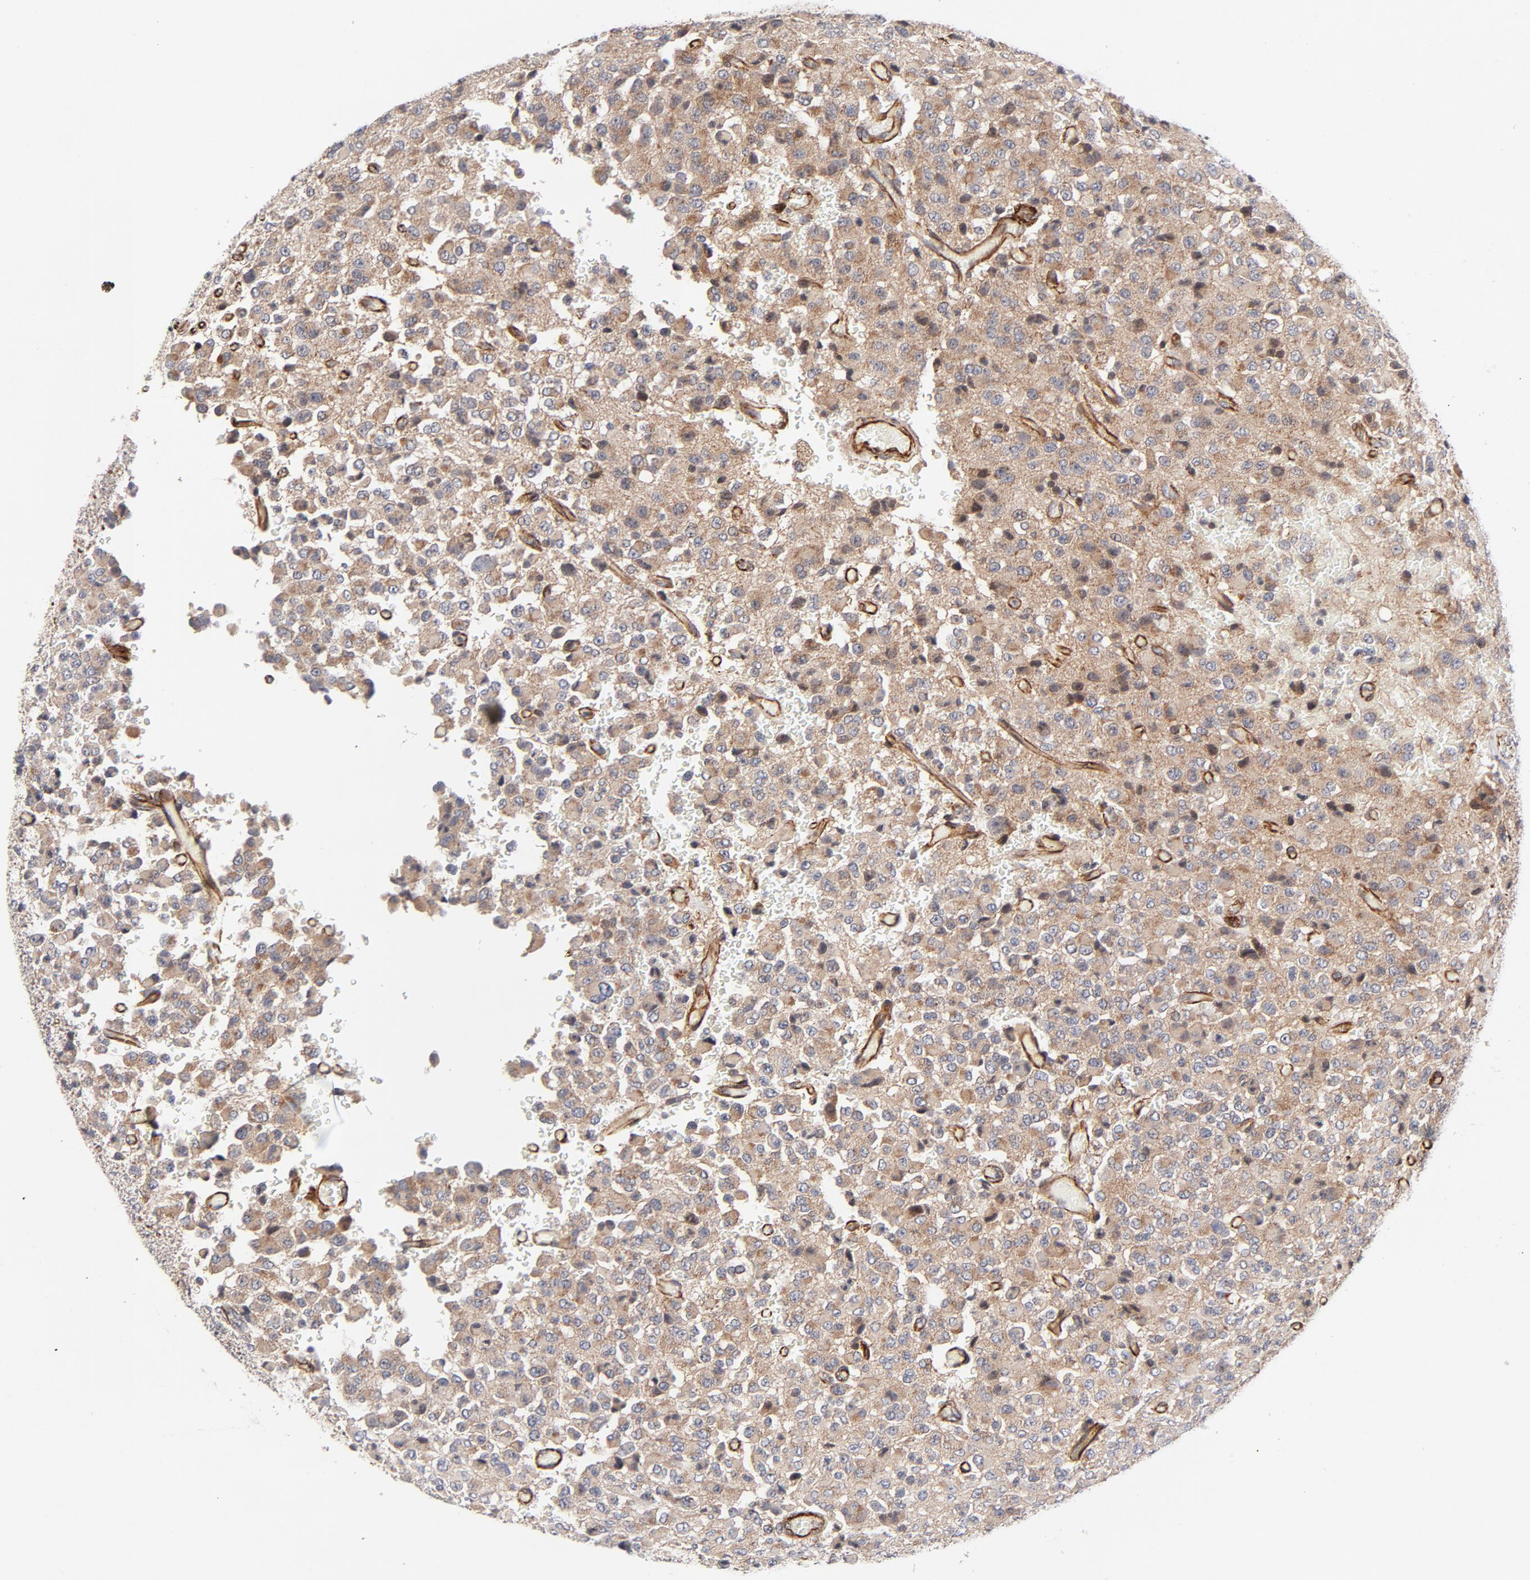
{"staining": {"intensity": "moderate", "quantity": "25%-75%", "location": "cytoplasmic/membranous"}, "tissue": "glioma", "cell_type": "Tumor cells", "image_type": "cancer", "snomed": [{"axis": "morphology", "description": "Glioma, malignant, High grade"}, {"axis": "topography", "description": "pancreas cauda"}], "caption": "The immunohistochemical stain labels moderate cytoplasmic/membranous positivity in tumor cells of high-grade glioma (malignant) tissue.", "gene": "DNAAF2", "patient": {"sex": "male", "age": 60}}